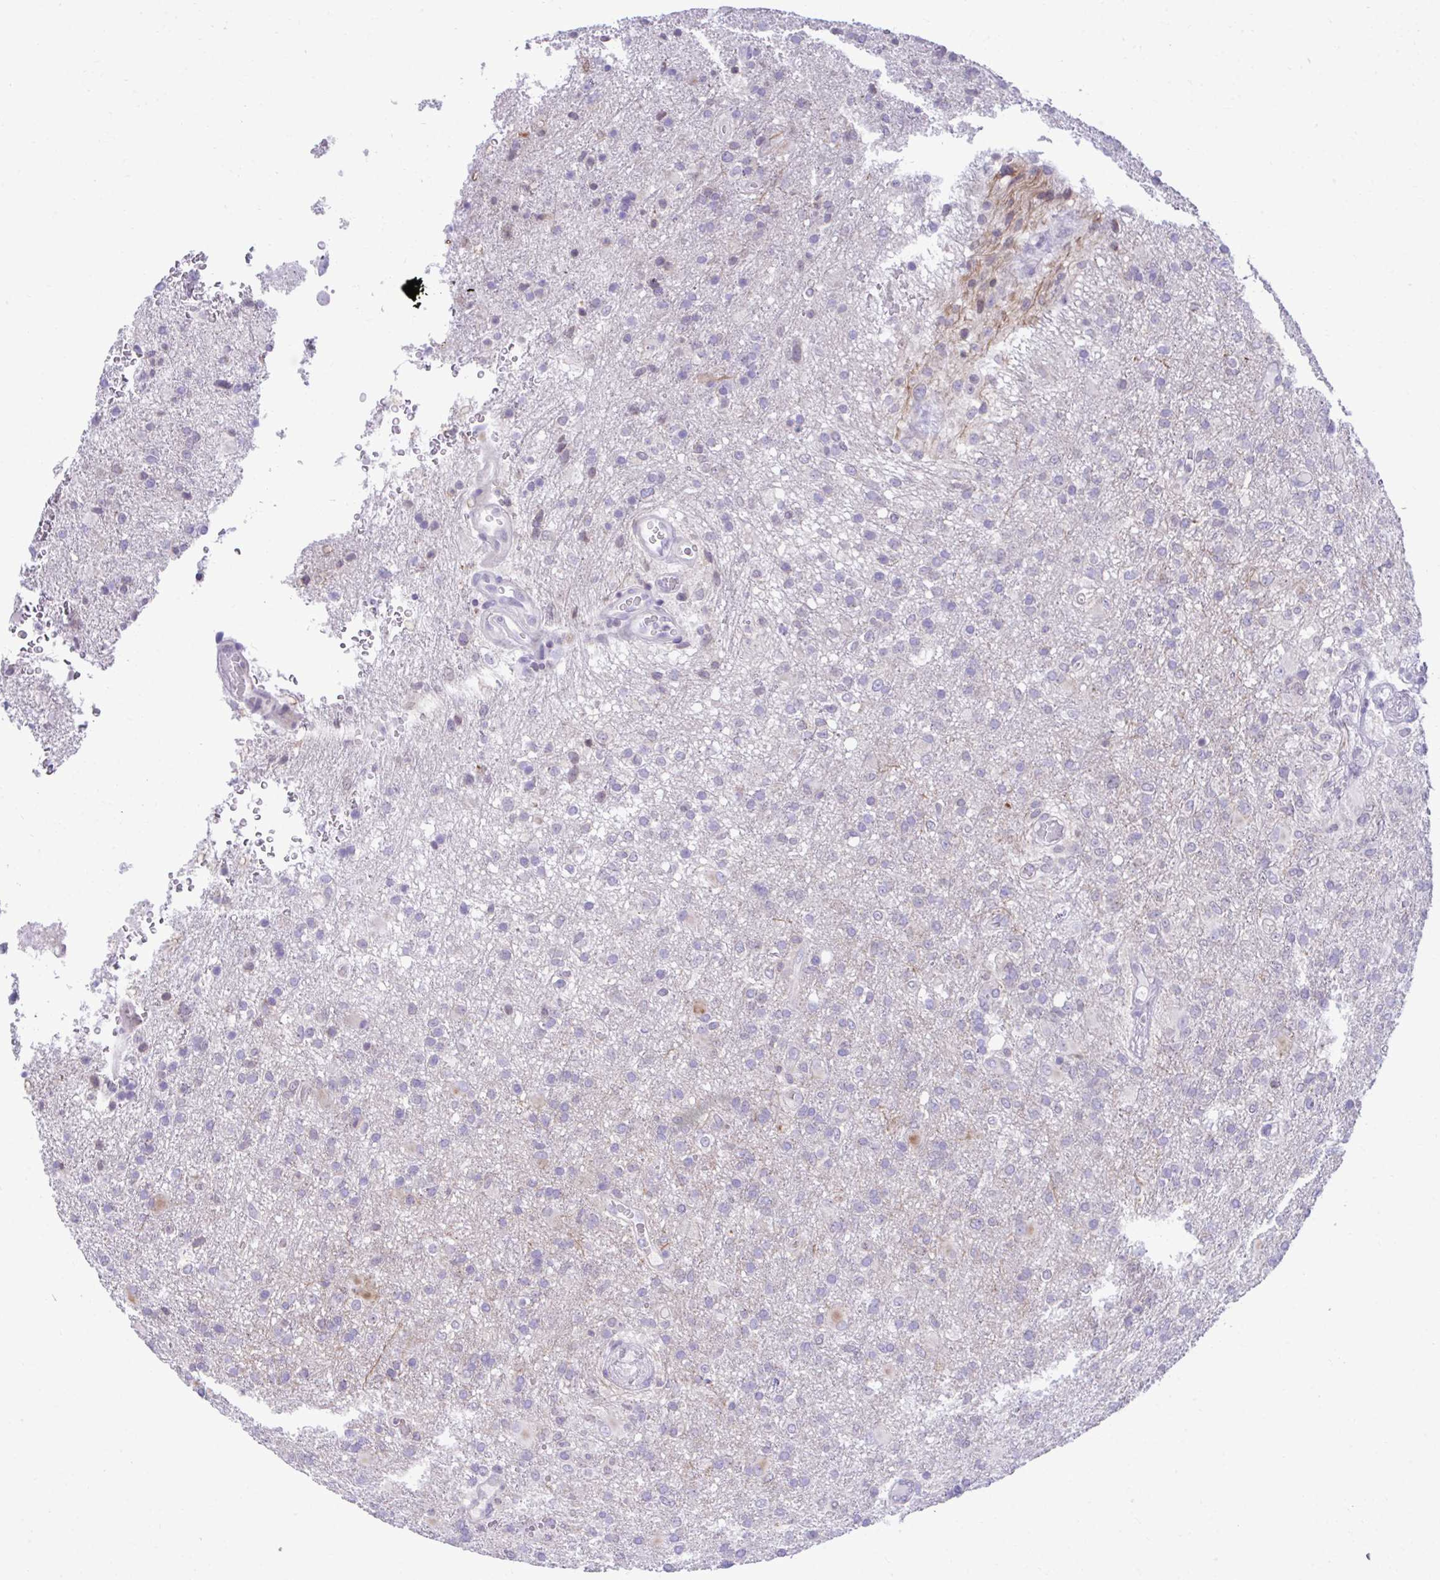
{"staining": {"intensity": "negative", "quantity": "none", "location": "none"}, "tissue": "glioma", "cell_type": "Tumor cells", "image_type": "cancer", "snomed": [{"axis": "morphology", "description": "Glioma, malignant, High grade"}, {"axis": "topography", "description": "Brain"}], "caption": "A high-resolution image shows immunohistochemistry staining of malignant high-grade glioma, which reveals no significant staining in tumor cells.", "gene": "OR7A5", "patient": {"sex": "female", "age": 74}}